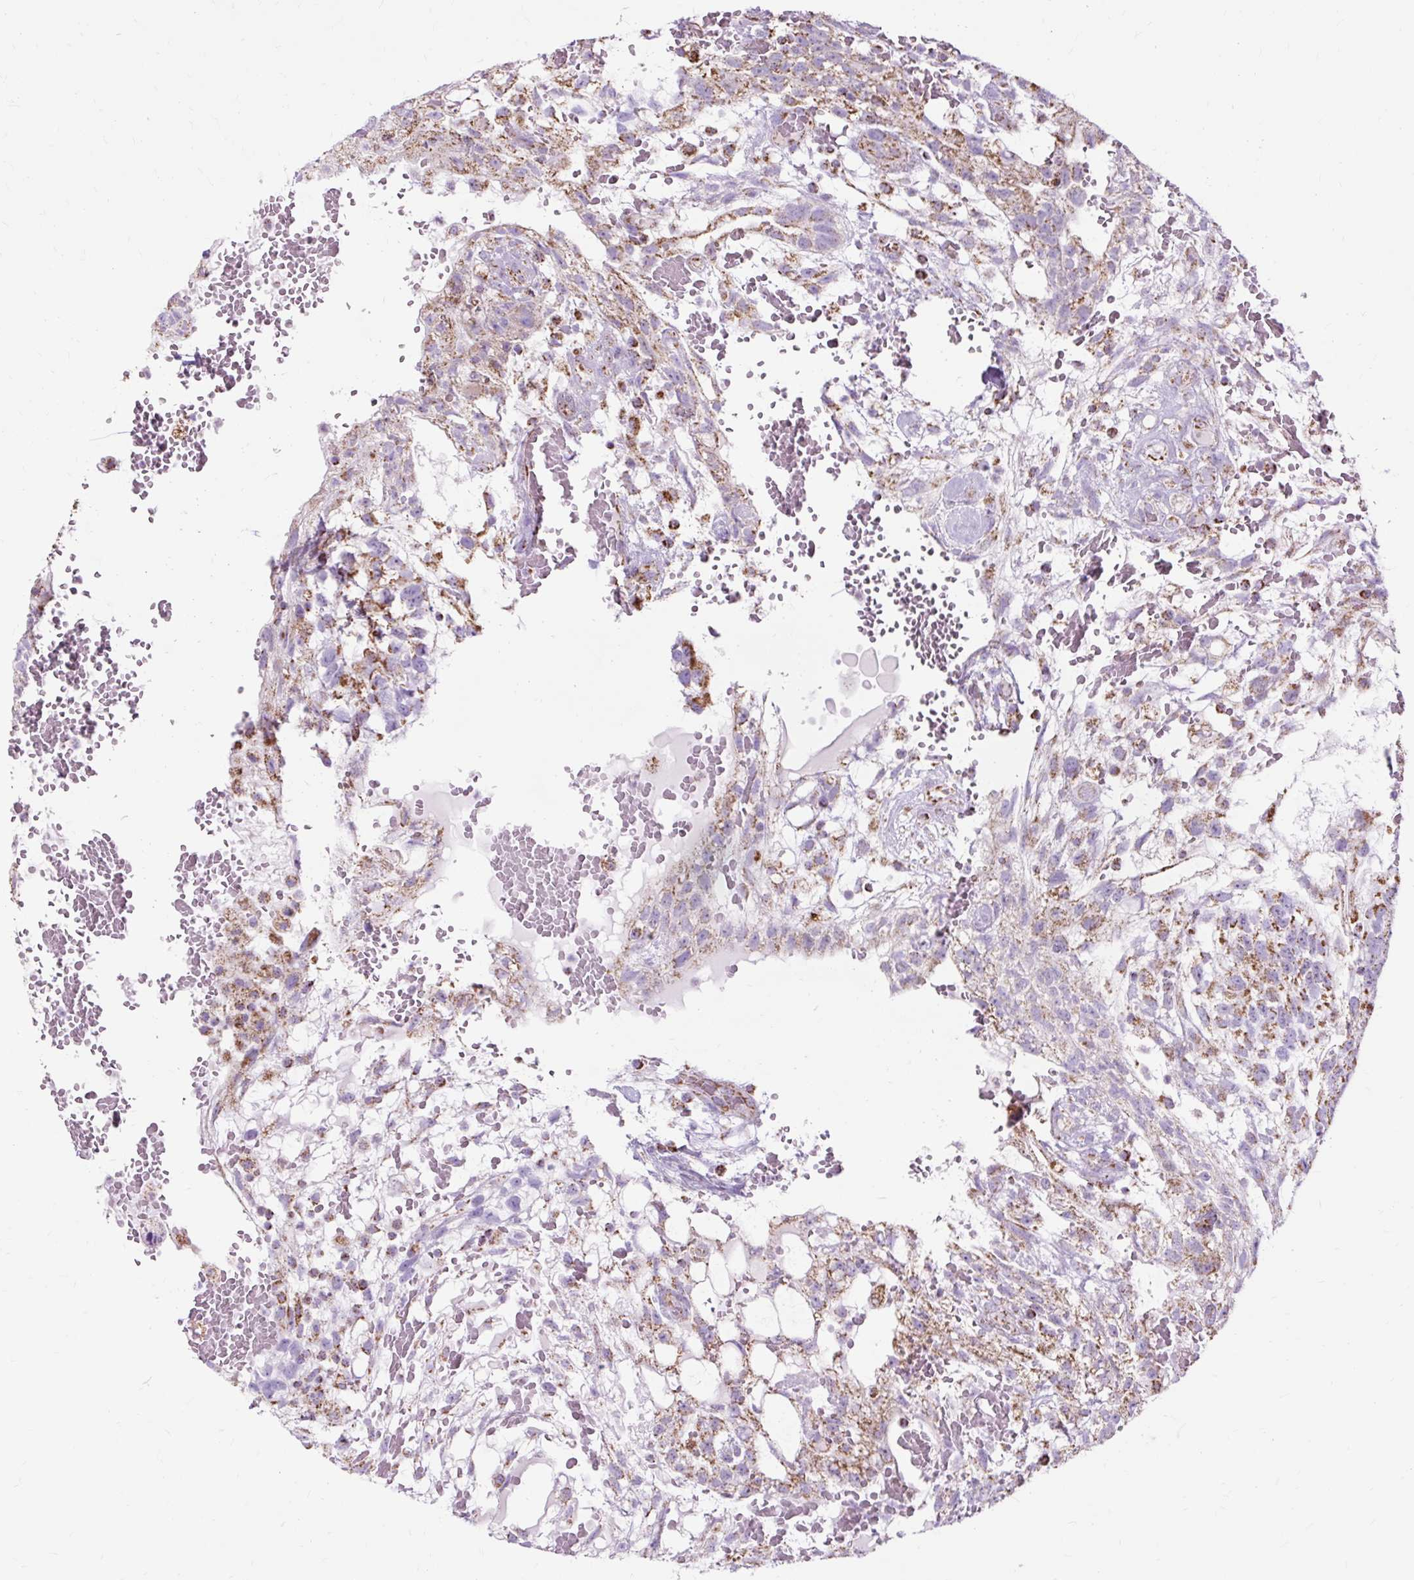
{"staining": {"intensity": "moderate", "quantity": "25%-75%", "location": "cytoplasmic/membranous"}, "tissue": "testis cancer", "cell_type": "Tumor cells", "image_type": "cancer", "snomed": [{"axis": "morphology", "description": "Normal tissue, NOS"}, {"axis": "morphology", "description": "Carcinoma, Embryonal, NOS"}, {"axis": "topography", "description": "Testis"}], "caption": "Immunohistochemistry (IHC) of human testis cancer (embryonal carcinoma) demonstrates medium levels of moderate cytoplasmic/membranous staining in about 25%-75% of tumor cells.", "gene": "DLAT", "patient": {"sex": "male", "age": 32}}